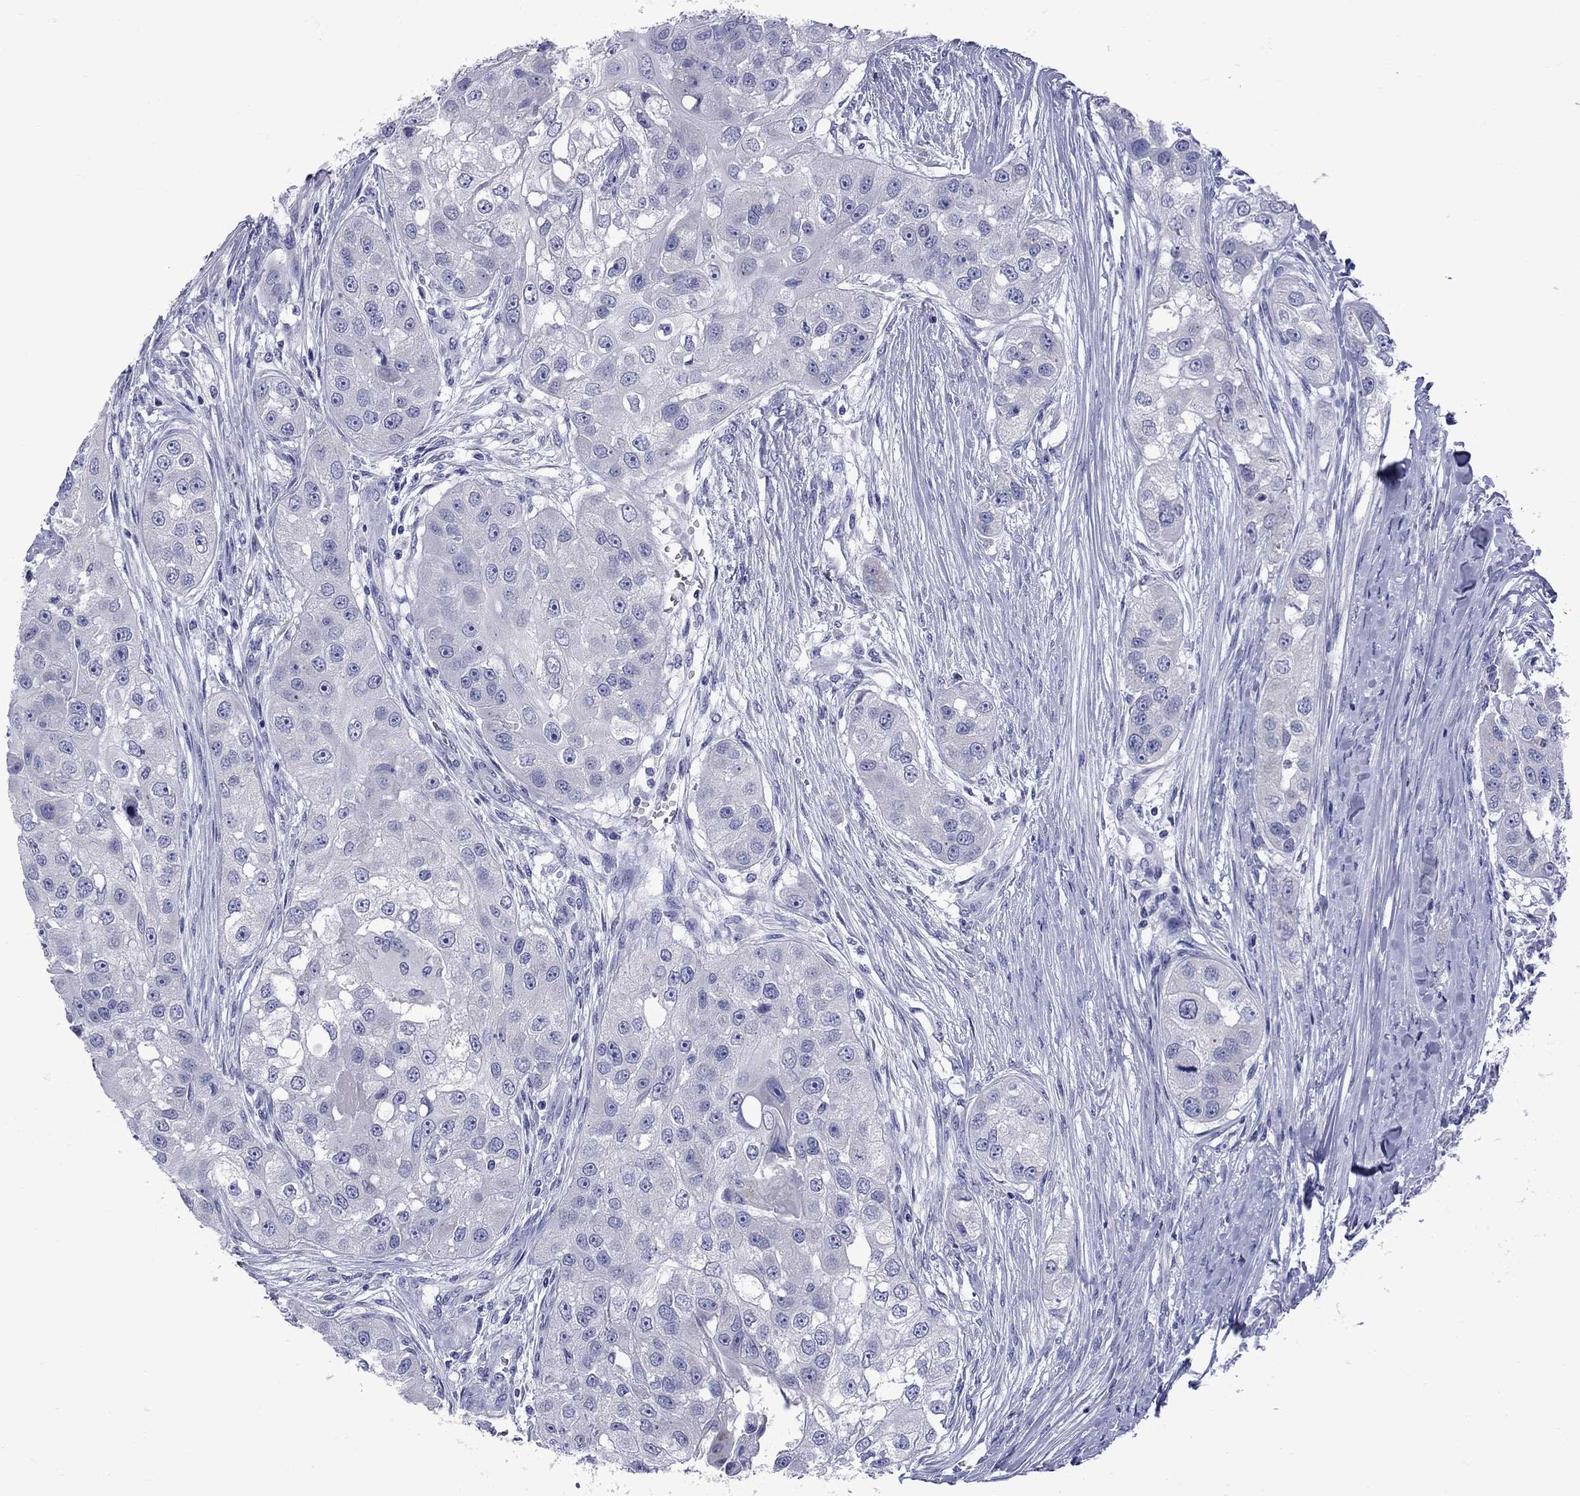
{"staining": {"intensity": "negative", "quantity": "none", "location": "none"}, "tissue": "head and neck cancer", "cell_type": "Tumor cells", "image_type": "cancer", "snomed": [{"axis": "morphology", "description": "Normal tissue, NOS"}, {"axis": "morphology", "description": "Squamous cell carcinoma, NOS"}, {"axis": "topography", "description": "Skeletal muscle"}, {"axis": "topography", "description": "Head-Neck"}], "caption": "A histopathology image of head and neck cancer (squamous cell carcinoma) stained for a protein displays no brown staining in tumor cells.", "gene": "EPPIN", "patient": {"sex": "male", "age": 51}}